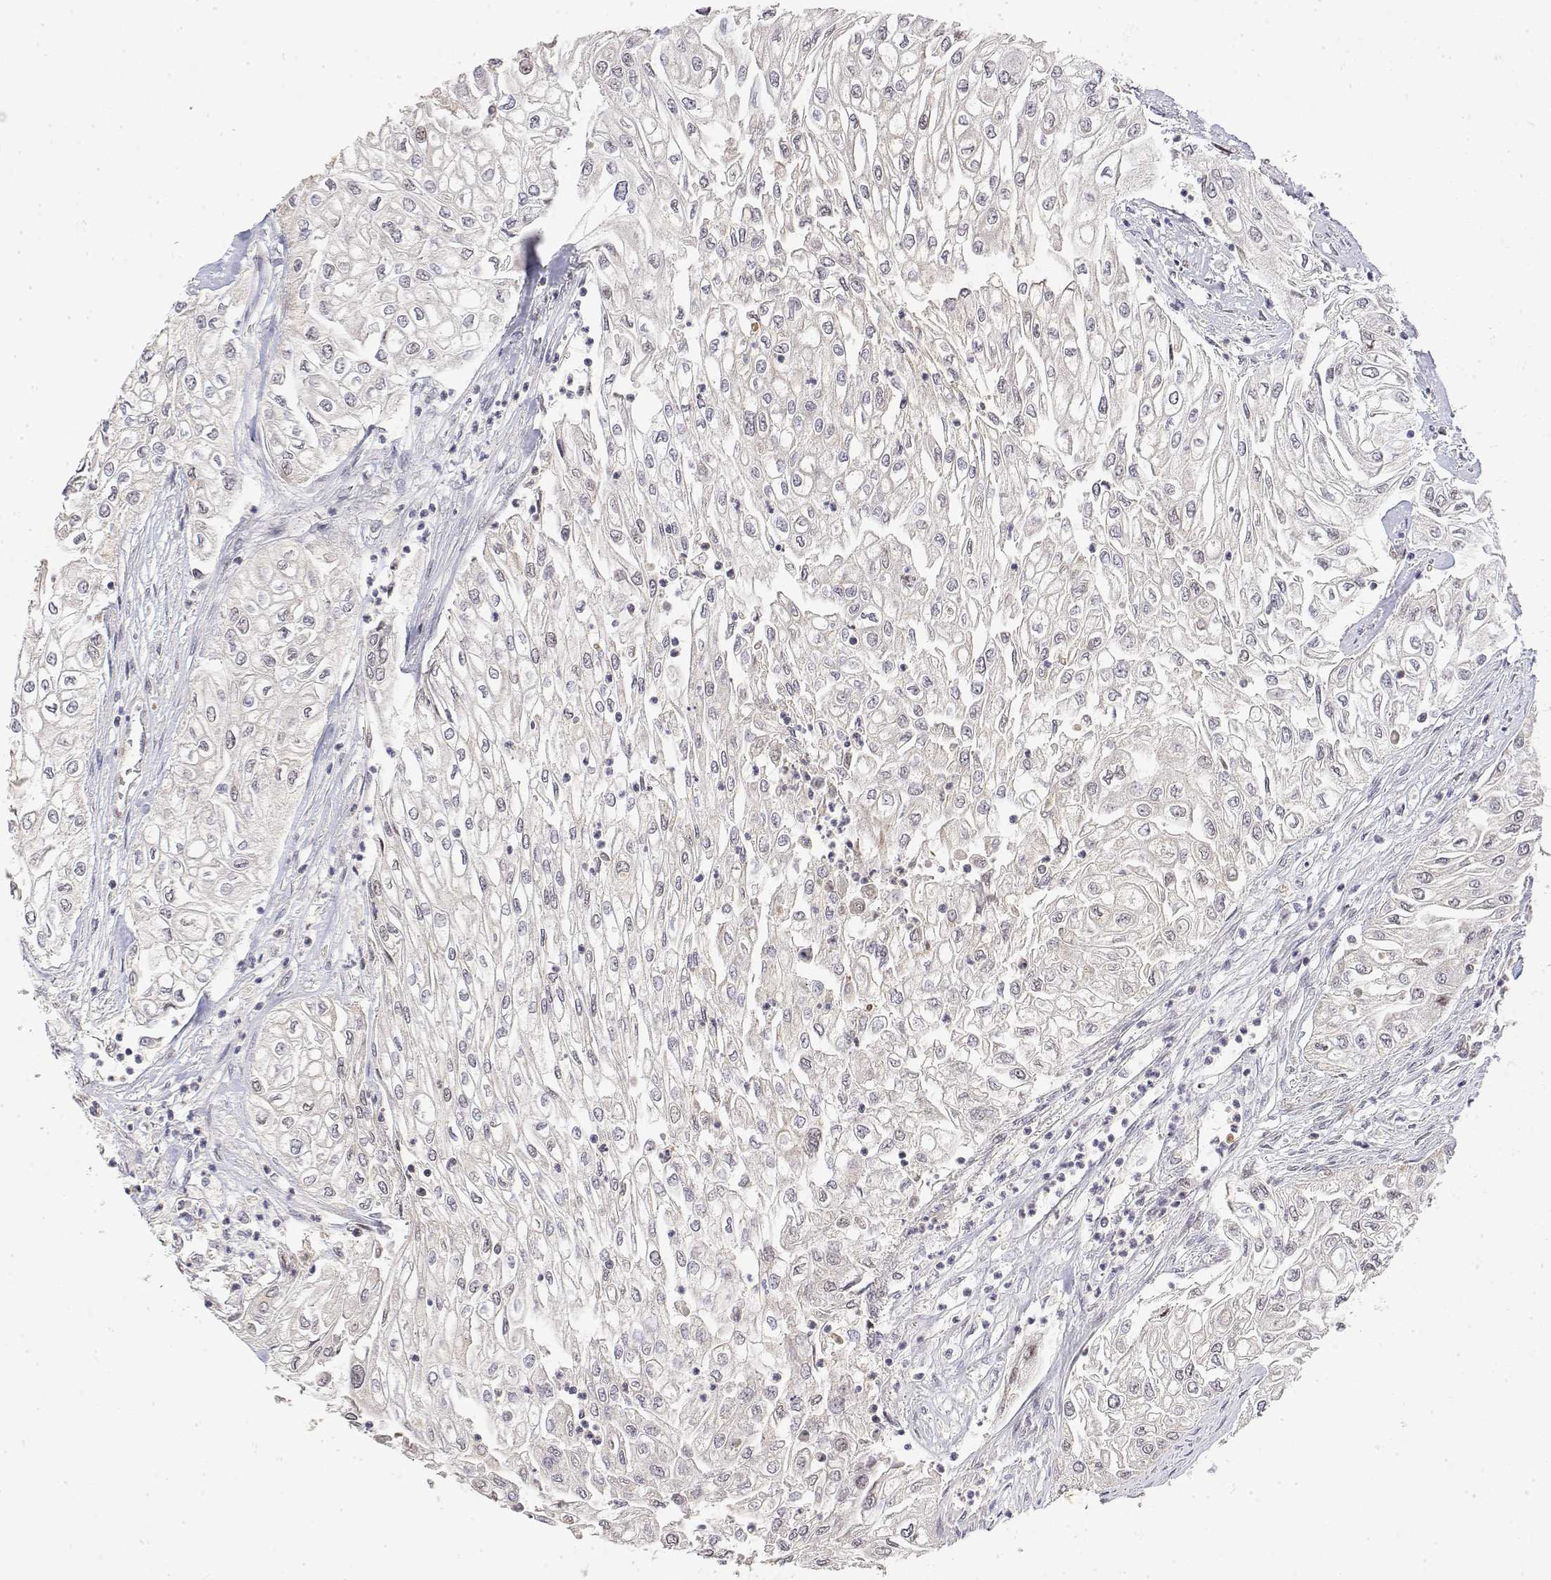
{"staining": {"intensity": "negative", "quantity": "none", "location": "none"}, "tissue": "urothelial cancer", "cell_type": "Tumor cells", "image_type": "cancer", "snomed": [{"axis": "morphology", "description": "Urothelial carcinoma, High grade"}, {"axis": "topography", "description": "Urinary bladder"}], "caption": "Urothelial carcinoma (high-grade) was stained to show a protein in brown. There is no significant staining in tumor cells.", "gene": "GADD45GIP1", "patient": {"sex": "male", "age": 62}}